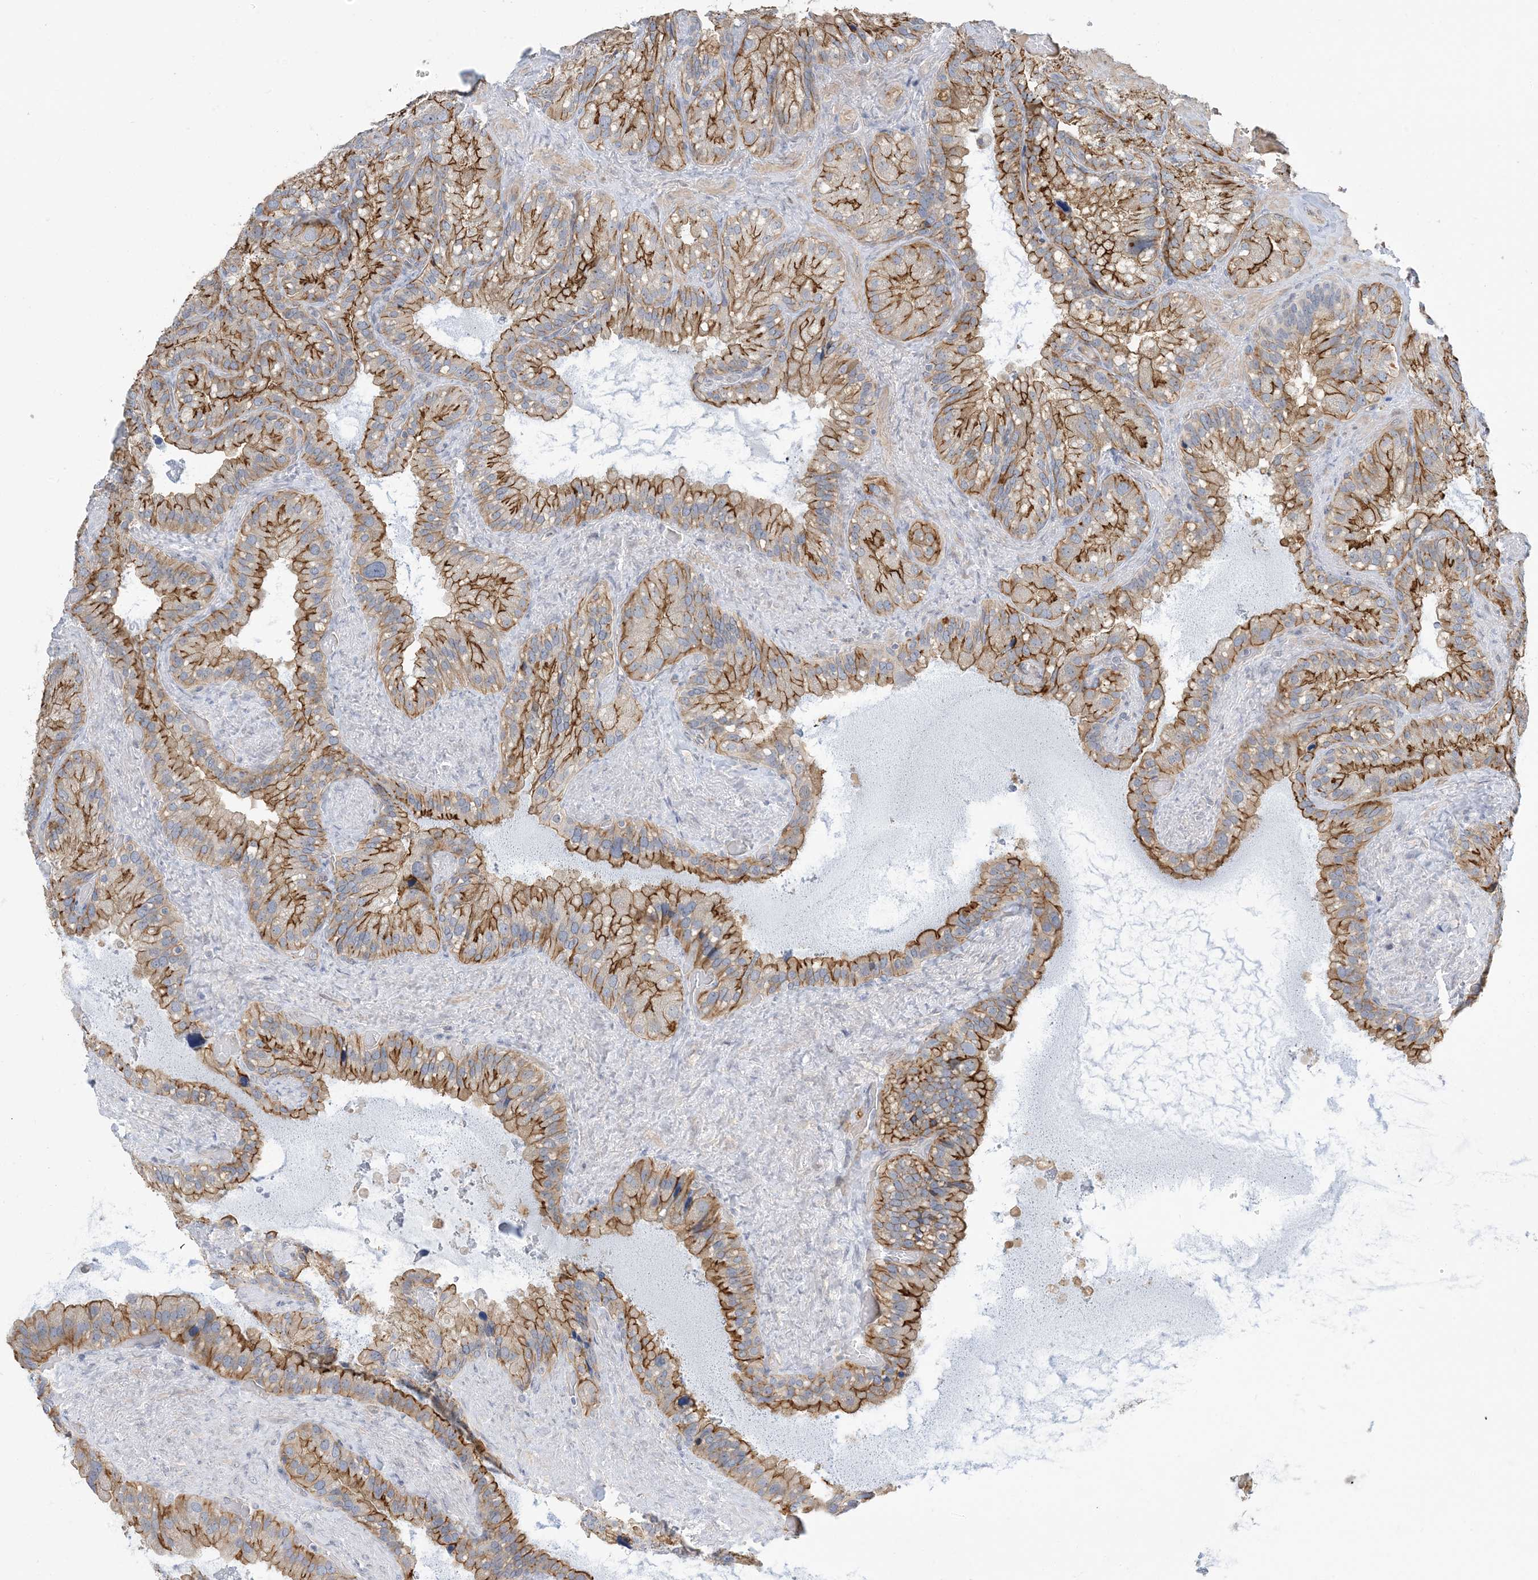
{"staining": {"intensity": "moderate", "quantity": ">75%", "location": "cytoplasmic/membranous"}, "tissue": "seminal vesicle", "cell_type": "Glandular cells", "image_type": "normal", "snomed": [{"axis": "morphology", "description": "Normal tissue, NOS"}, {"axis": "topography", "description": "Prostate"}, {"axis": "topography", "description": "Seminal veicle"}], "caption": "The photomicrograph shows a brown stain indicating the presence of a protein in the cytoplasmic/membranous of glandular cells in seminal vesicle.", "gene": "IL36B", "patient": {"sex": "male", "age": 68}}